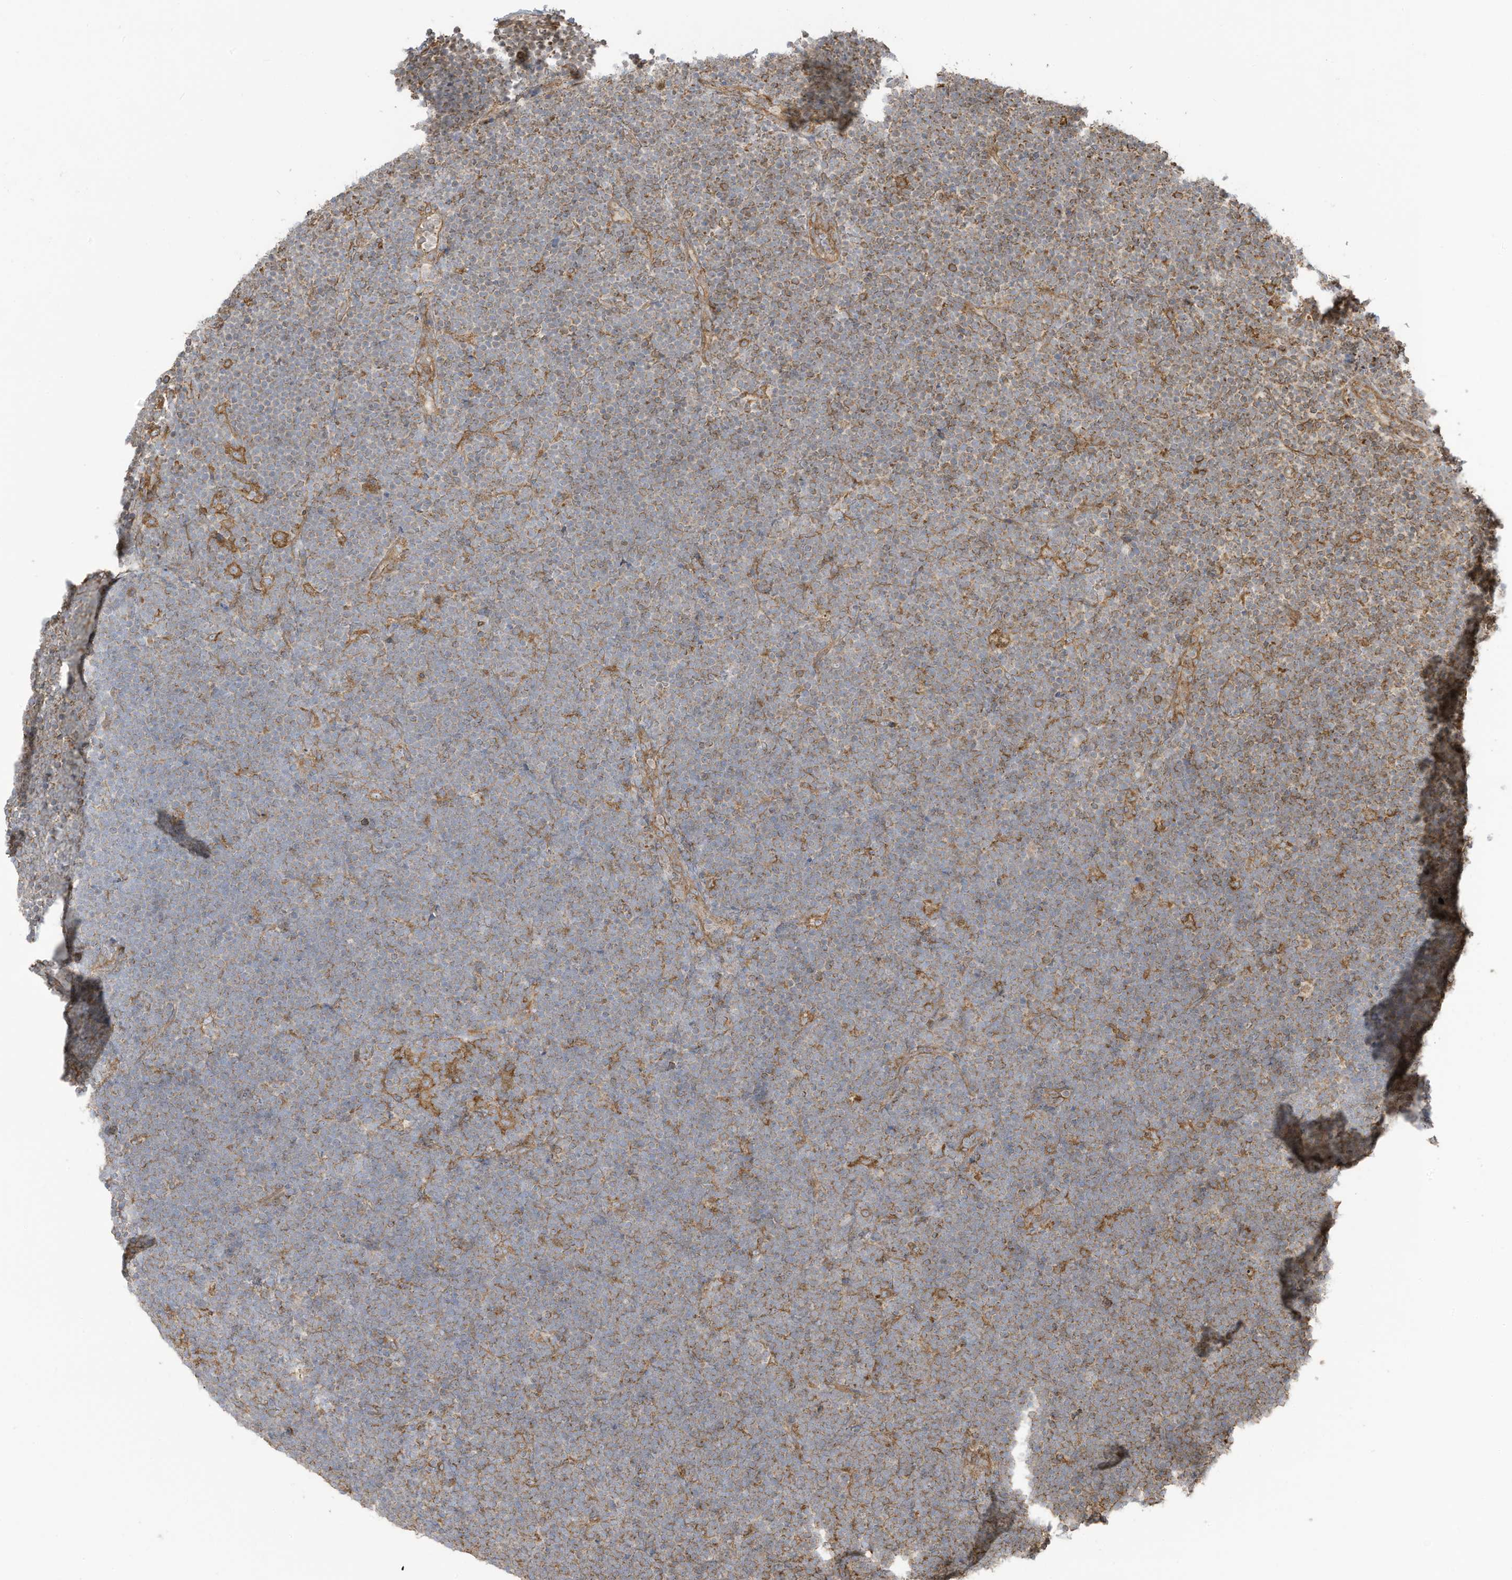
{"staining": {"intensity": "moderate", "quantity": "25%-75%", "location": "cytoplasmic/membranous"}, "tissue": "lymphoma", "cell_type": "Tumor cells", "image_type": "cancer", "snomed": [{"axis": "morphology", "description": "Malignant lymphoma, non-Hodgkin's type, High grade"}, {"axis": "topography", "description": "Lymph node"}], "caption": "Immunohistochemistry (IHC) of lymphoma demonstrates medium levels of moderate cytoplasmic/membranous expression in approximately 25%-75% of tumor cells.", "gene": "CGAS", "patient": {"sex": "male", "age": 13}}